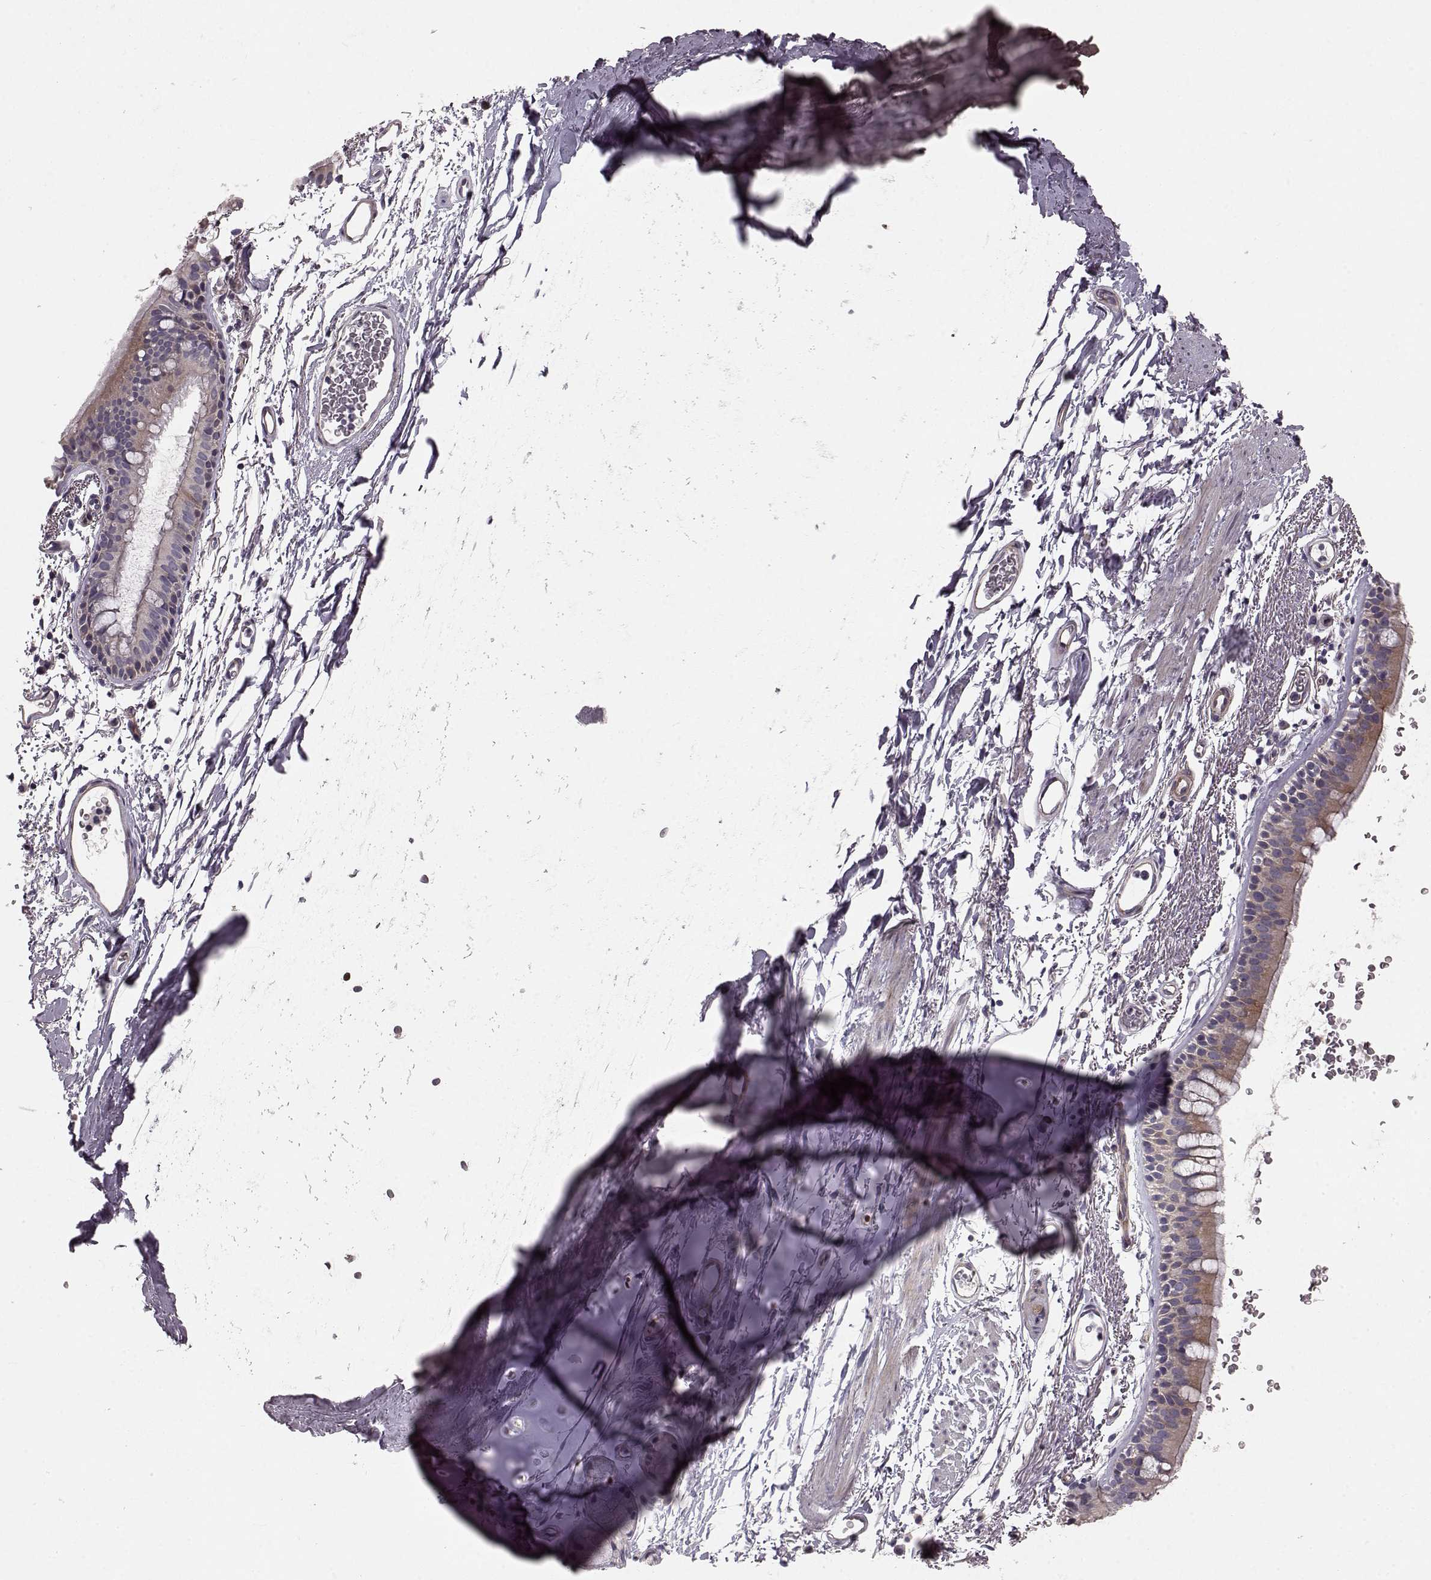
{"staining": {"intensity": "weak", "quantity": "<25%", "location": "cytoplasmic/membranous"}, "tissue": "bronchus", "cell_type": "Respiratory epithelial cells", "image_type": "normal", "snomed": [{"axis": "morphology", "description": "Normal tissue, NOS"}, {"axis": "topography", "description": "Lymph node"}, {"axis": "topography", "description": "Bronchus"}], "caption": "An IHC photomicrograph of unremarkable bronchus is shown. There is no staining in respiratory epithelial cells of bronchus.", "gene": "SLC22A18", "patient": {"sex": "female", "age": 70}}